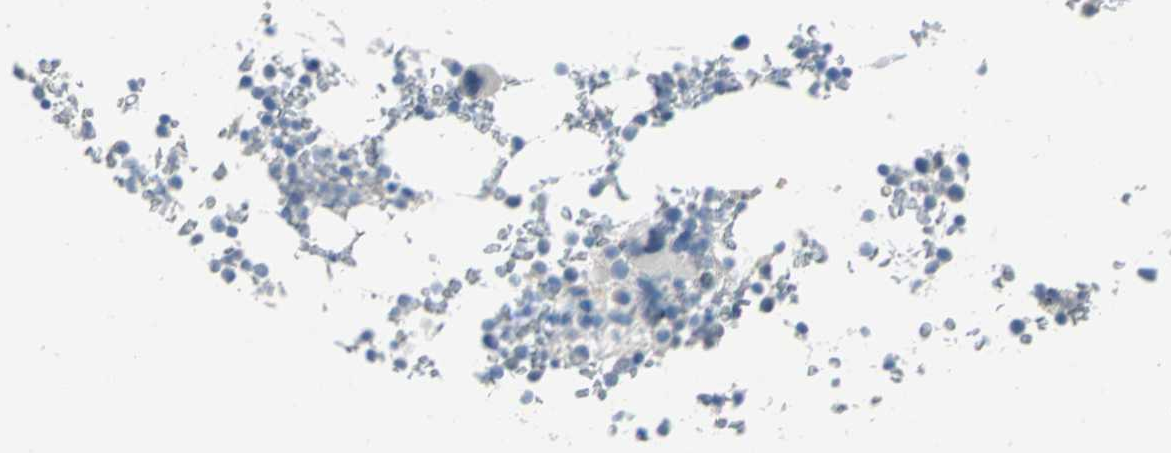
{"staining": {"intensity": "moderate", "quantity": "<25%", "location": "cytoplasmic/membranous"}, "tissue": "bone marrow", "cell_type": "Hematopoietic cells", "image_type": "normal", "snomed": [{"axis": "morphology", "description": "Normal tissue, NOS"}, {"axis": "topography", "description": "Bone marrow"}], "caption": "A high-resolution histopathology image shows immunohistochemistry staining of unremarkable bone marrow, which reveals moderate cytoplasmic/membranous staining in approximately <25% of hematopoietic cells. The staining was performed using DAB, with brown indicating positive protein expression. Nuclei are stained blue with hematoxylin.", "gene": "PTGDS", "patient": {"sex": "female", "age": 66}}